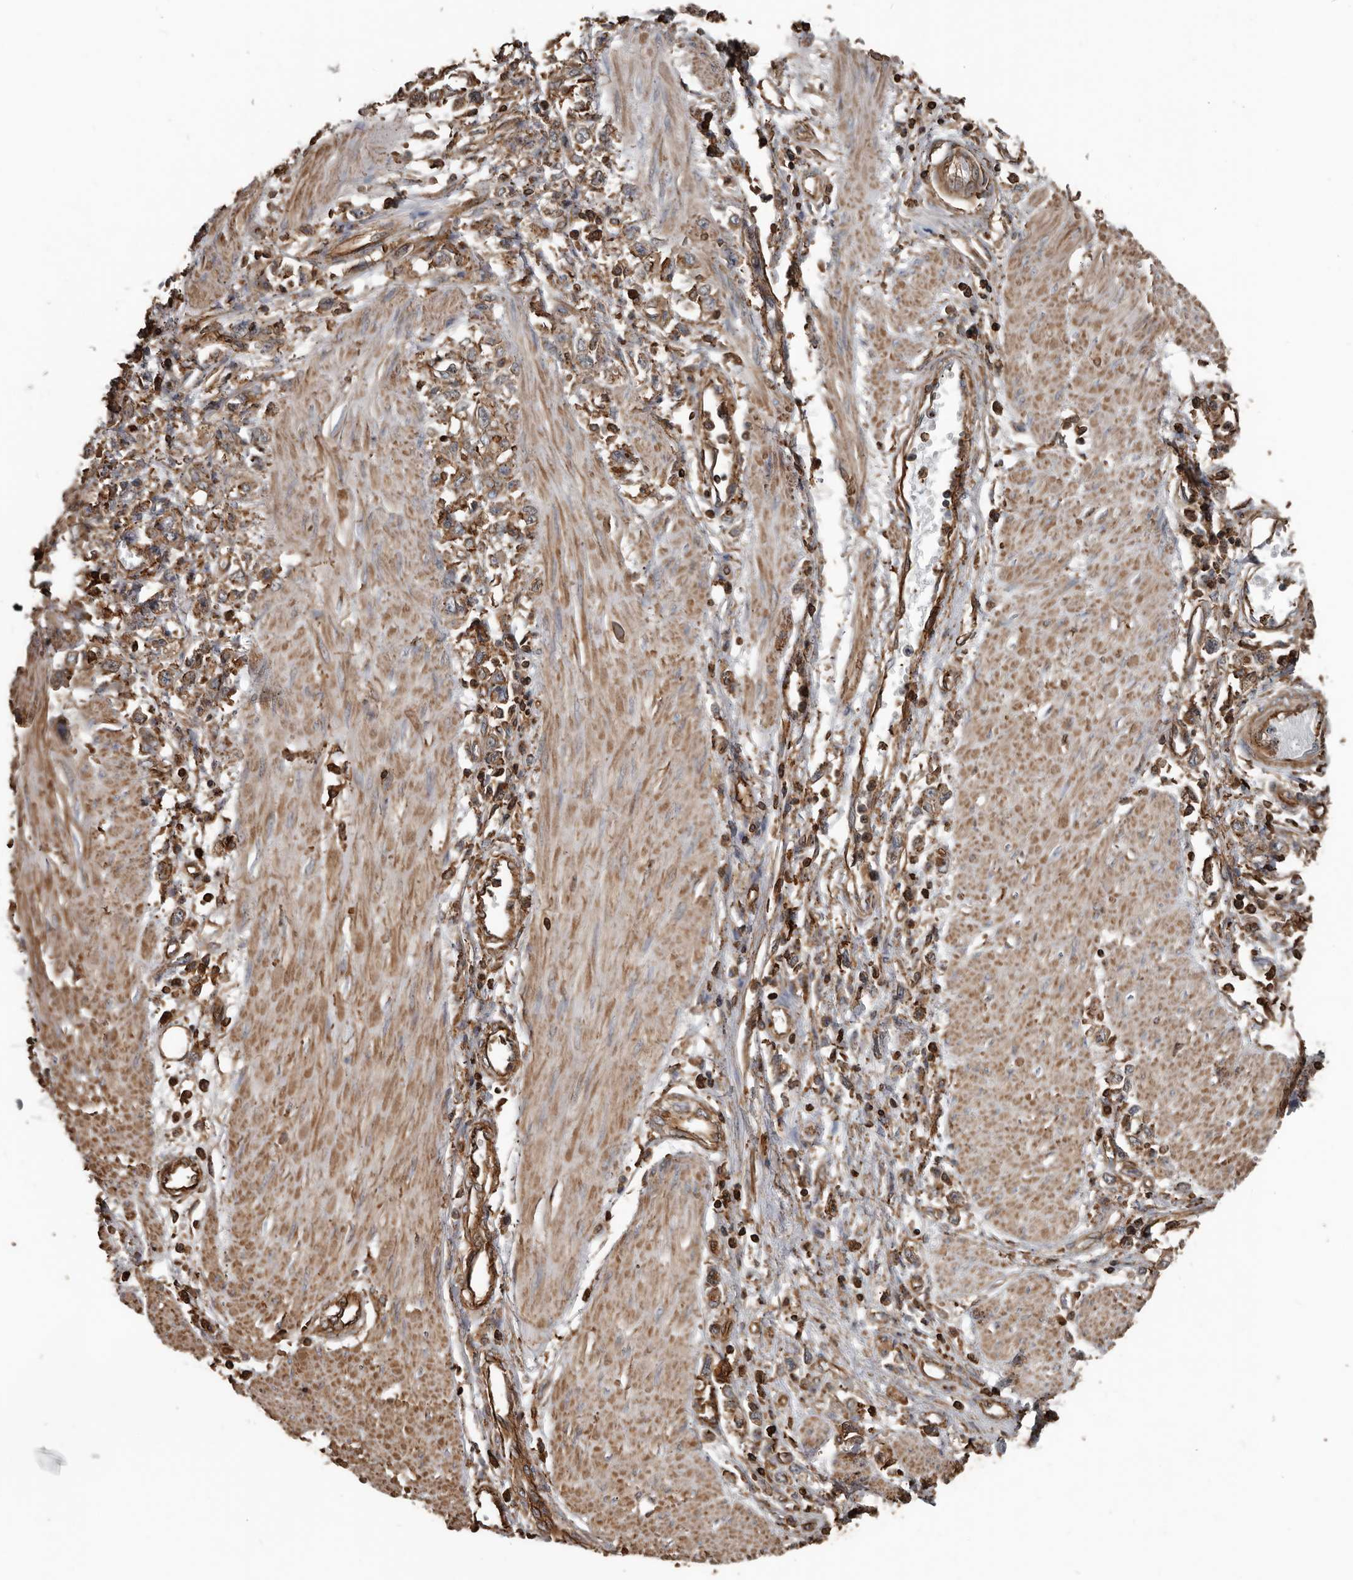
{"staining": {"intensity": "moderate", "quantity": ">75%", "location": "cytoplasmic/membranous"}, "tissue": "stomach cancer", "cell_type": "Tumor cells", "image_type": "cancer", "snomed": [{"axis": "morphology", "description": "Adenocarcinoma, NOS"}, {"axis": "topography", "description": "Stomach"}], "caption": "Adenocarcinoma (stomach) stained with DAB (3,3'-diaminobenzidine) immunohistochemistry (IHC) exhibits medium levels of moderate cytoplasmic/membranous expression in approximately >75% of tumor cells. (DAB (3,3'-diaminobenzidine) IHC with brightfield microscopy, high magnification).", "gene": "DENND6B", "patient": {"sex": "female", "age": 76}}